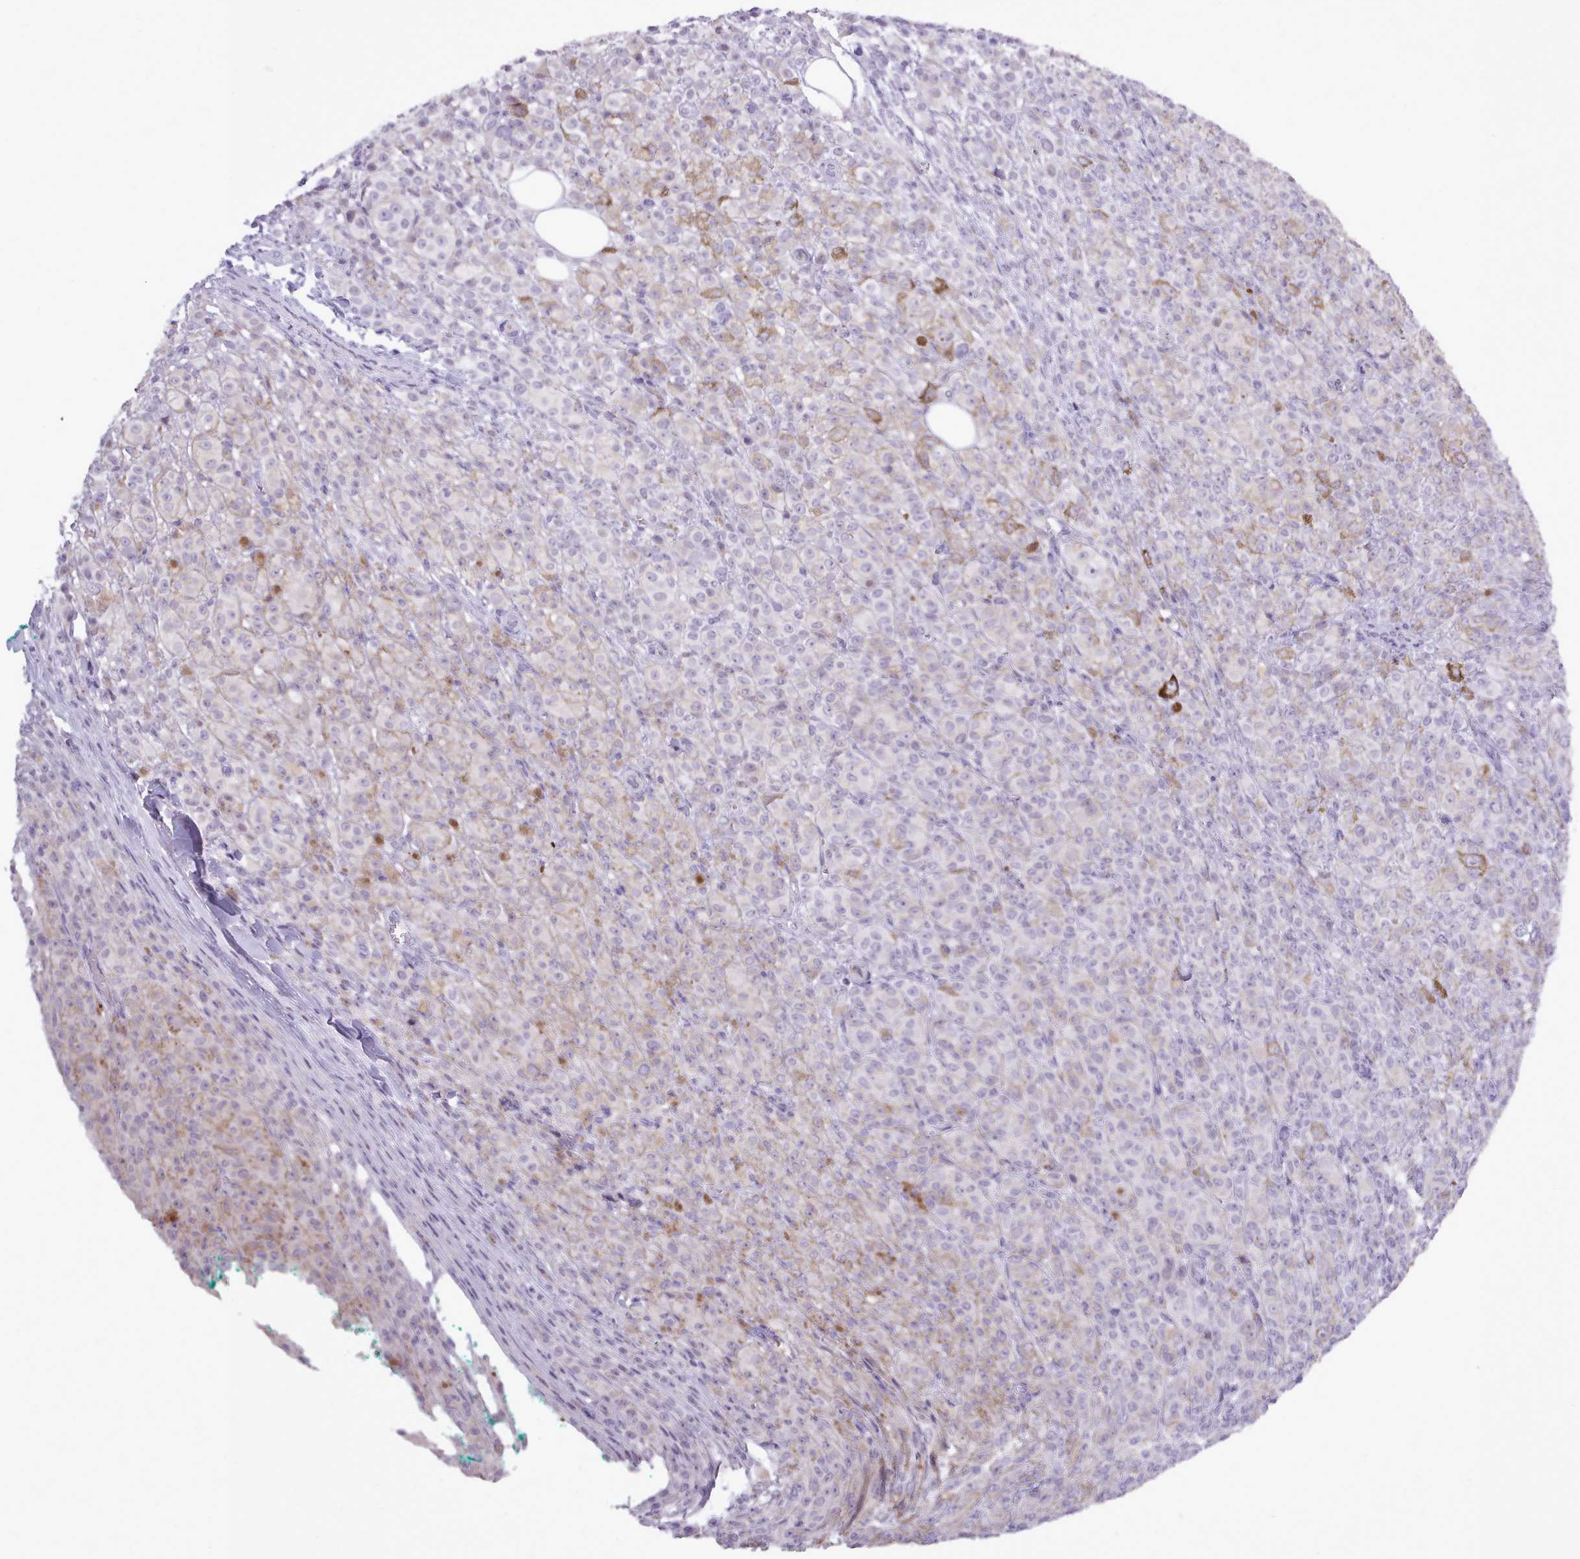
{"staining": {"intensity": "negative", "quantity": "none", "location": "none"}, "tissue": "melanoma", "cell_type": "Tumor cells", "image_type": "cancer", "snomed": [{"axis": "morphology", "description": "Malignant melanoma, NOS"}, {"axis": "topography", "description": "Skin"}], "caption": "Tumor cells show no significant positivity in melanoma. The staining was performed using DAB to visualize the protein expression in brown, while the nuclei were stained in blue with hematoxylin (Magnification: 20x).", "gene": "BDKRB2", "patient": {"sex": "female", "age": 52}}